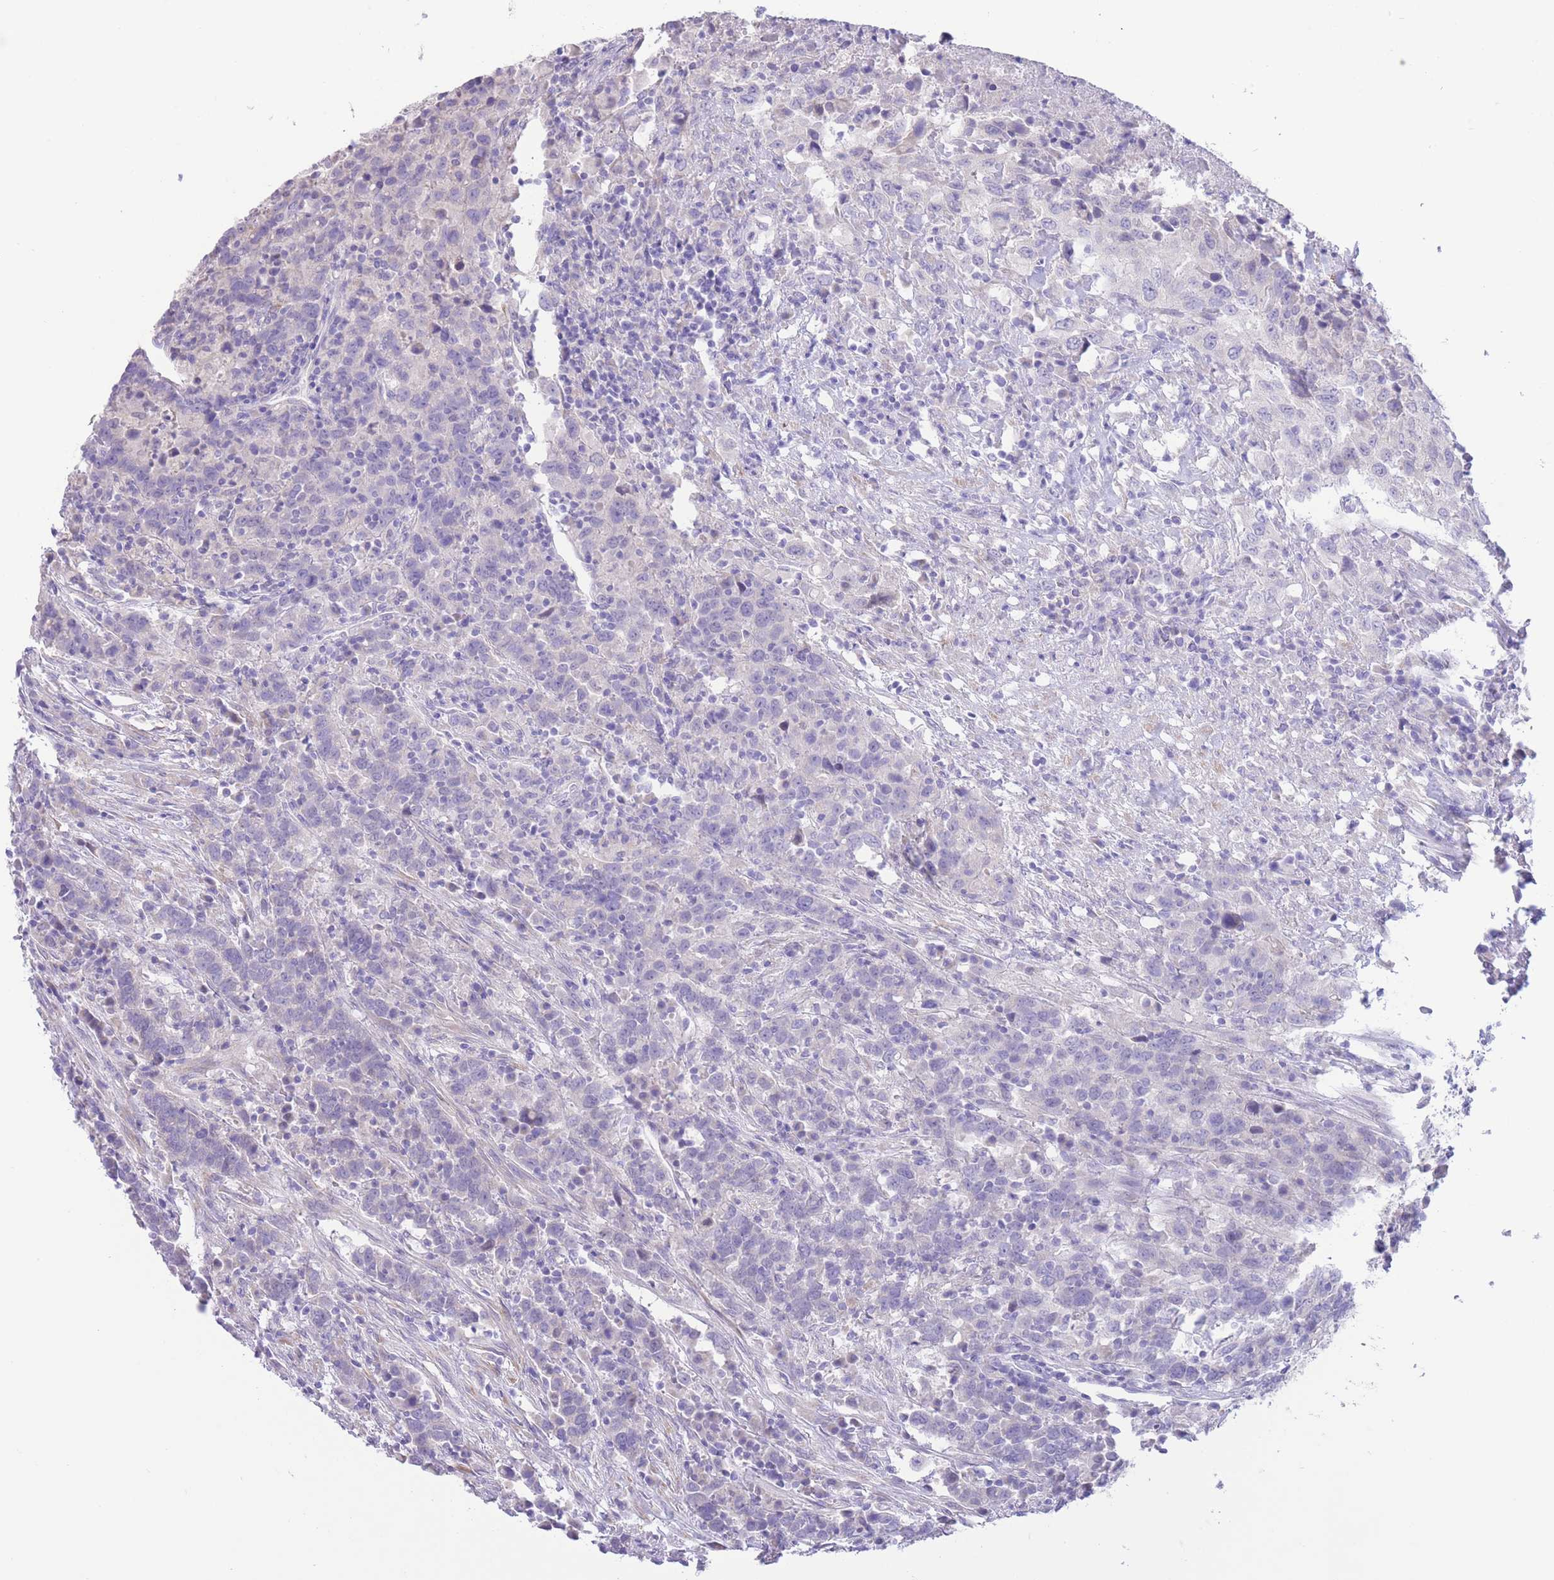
{"staining": {"intensity": "negative", "quantity": "none", "location": "none"}, "tissue": "urothelial cancer", "cell_type": "Tumor cells", "image_type": "cancer", "snomed": [{"axis": "morphology", "description": "Urothelial carcinoma, High grade"}, {"axis": "topography", "description": "Urinary bladder"}], "caption": "The image exhibits no significant expression in tumor cells of urothelial cancer.", "gene": "FAH", "patient": {"sex": "male", "age": 61}}